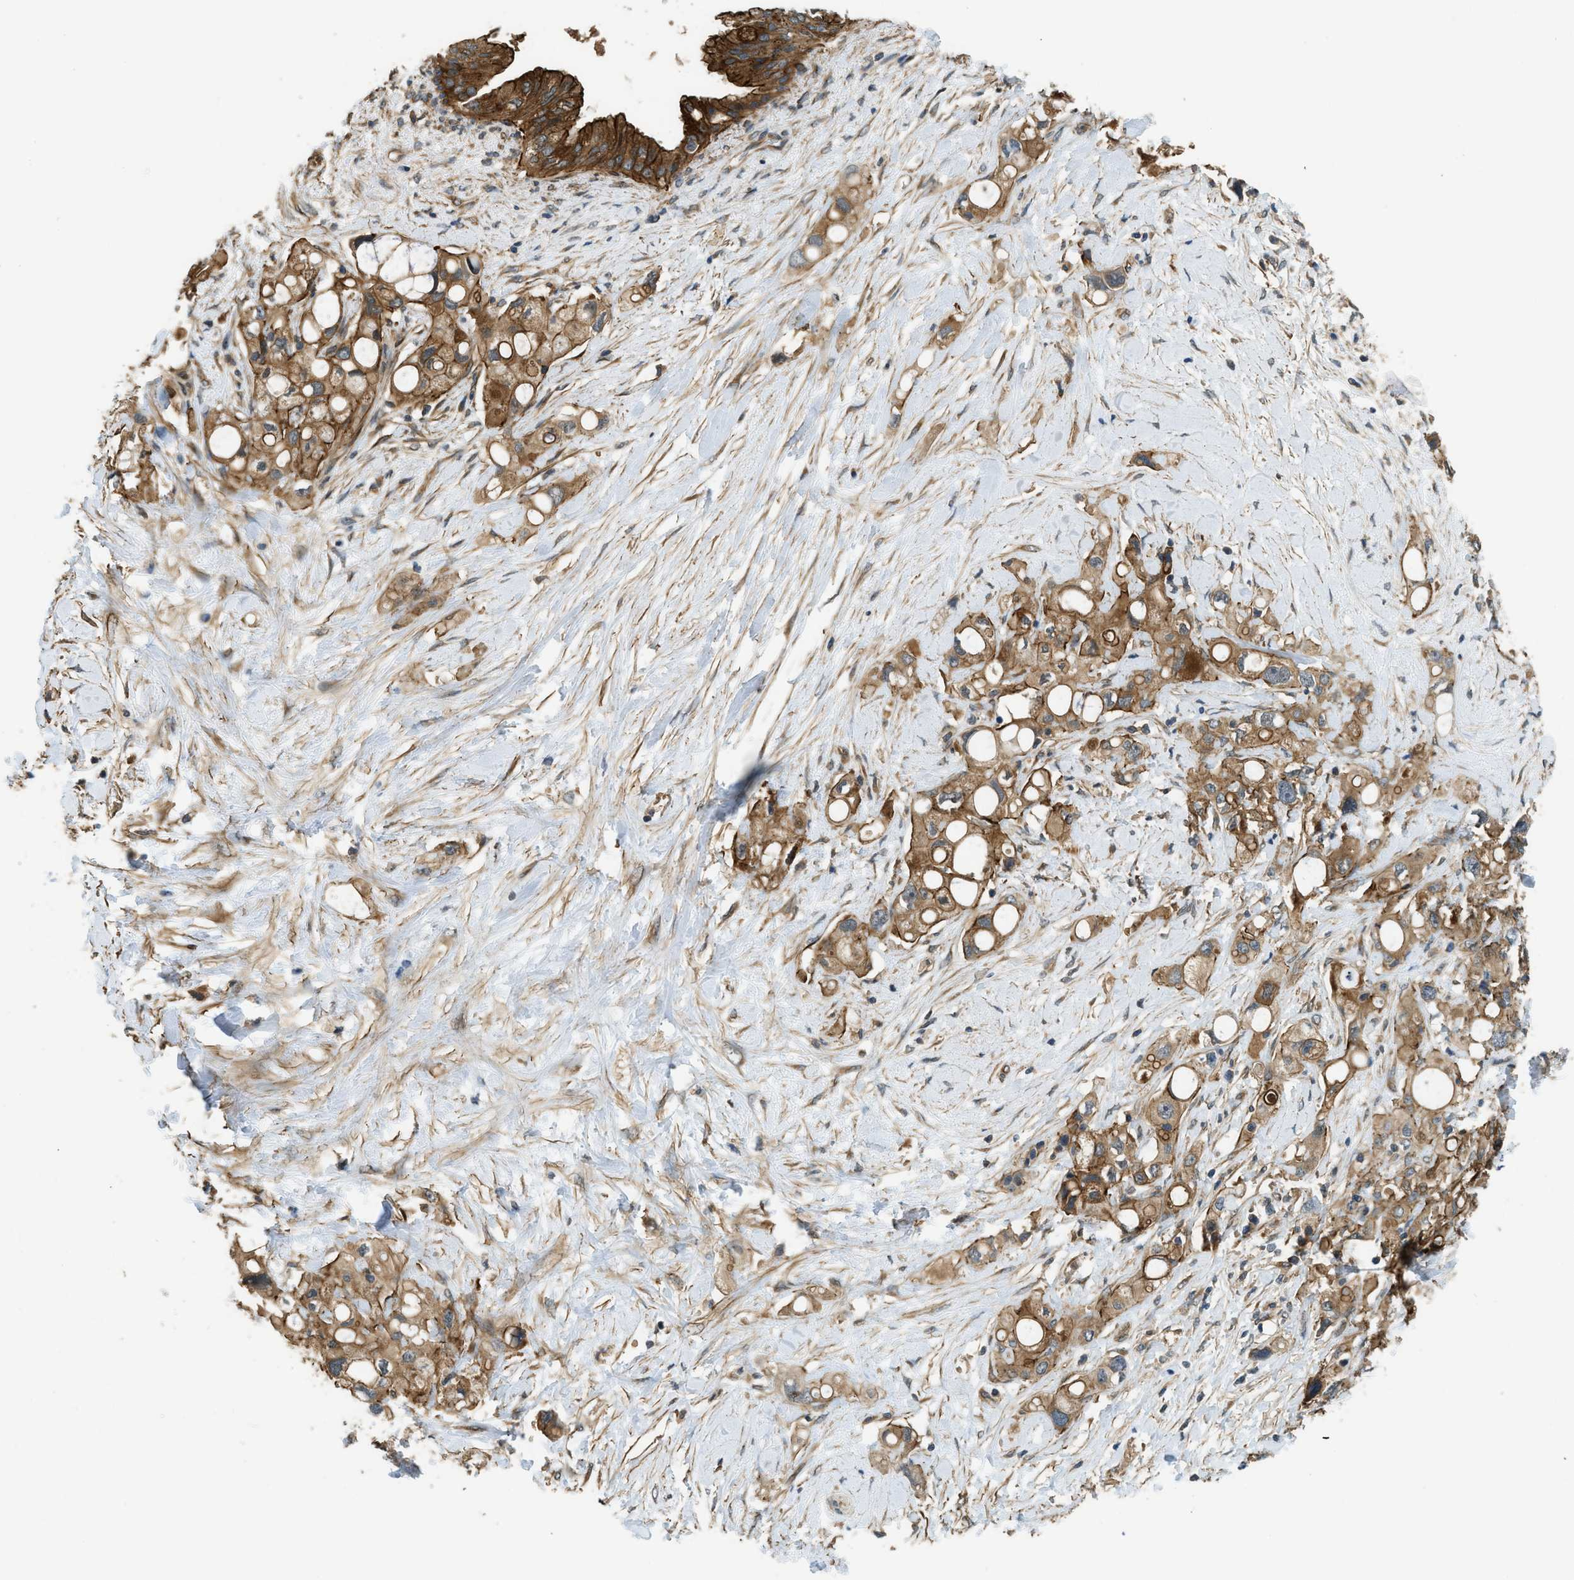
{"staining": {"intensity": "moderate", "quantity": ">75%", "location": "cytoplasmic/membranous"}, "tissue": "pancreatic cancer", "cell_type": "Tumor cells", "image_type": "cancer", "snomed": [{"axis": "morphology", "description": "Adenocarcinoma, NOS"}, {"axis": "topography", "description": "Pancreas"}], "caption": "Moderate cytoplasmic/membranous expression for a protein is identified in about >75% of tumor cells of pancreatic adenocarcinoma using immunohistochemistry.", "gene": "CGN", "patient": {"sex": "female", "age": 56}}